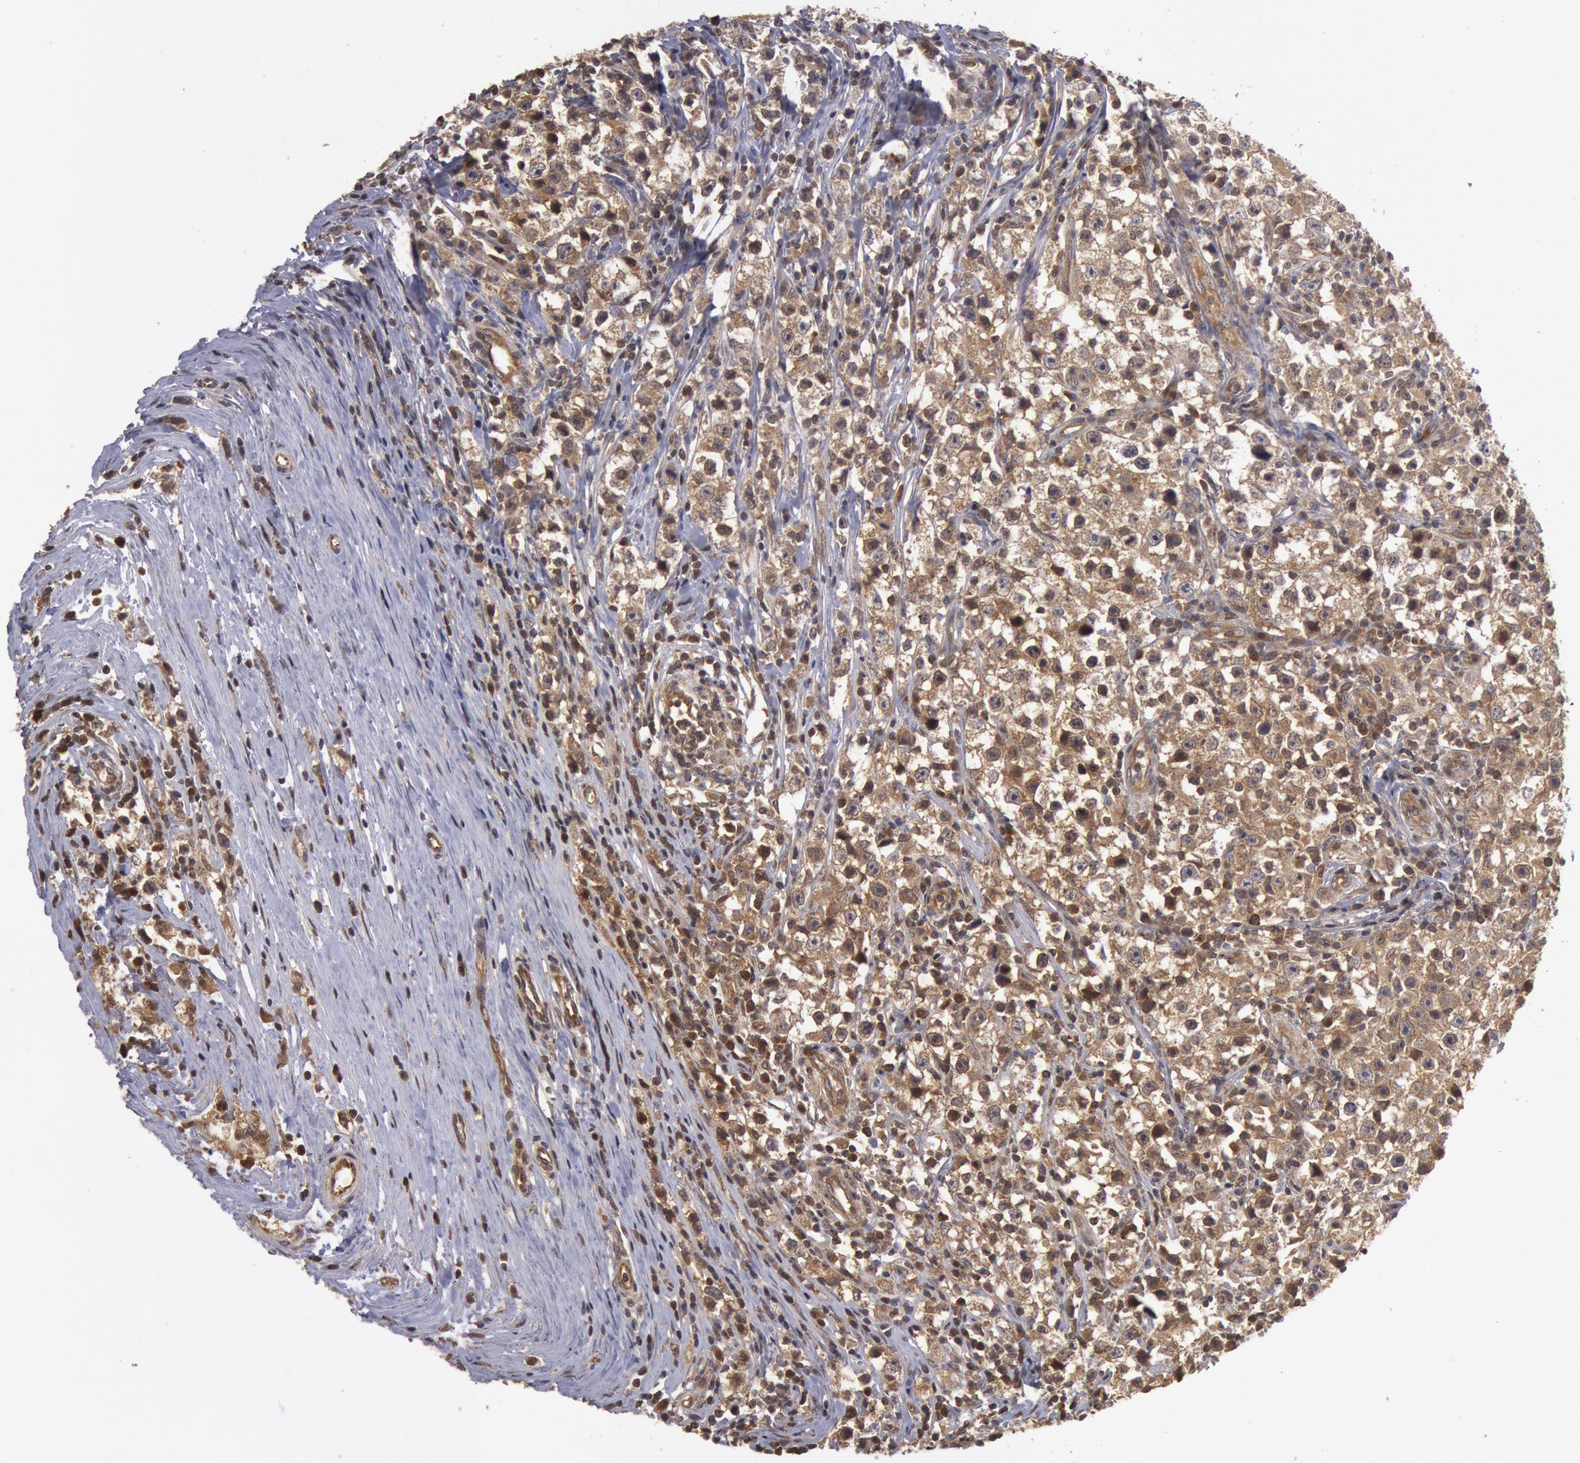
{"staining": {"intensity": "moderate", "quantity": "25%-75%", "location": "cytoplasmic/membranous"}, "tissue": "testis cancer", "cell_type": "Tumor cells", "image_type": "cancer", "snomed": [{"axis": "morphology", "description": "Seminoma, NOS"}, {"axis": "topography", "description": "Testis"}], "caption": "Protein expression analysis of testis seminoma demonstrates moderate cytoplasmic/membranous staining in approximately 25%-75% of tumor cells.", "gene": "USP14", "patient": {"sex": "male", "age": 35}}